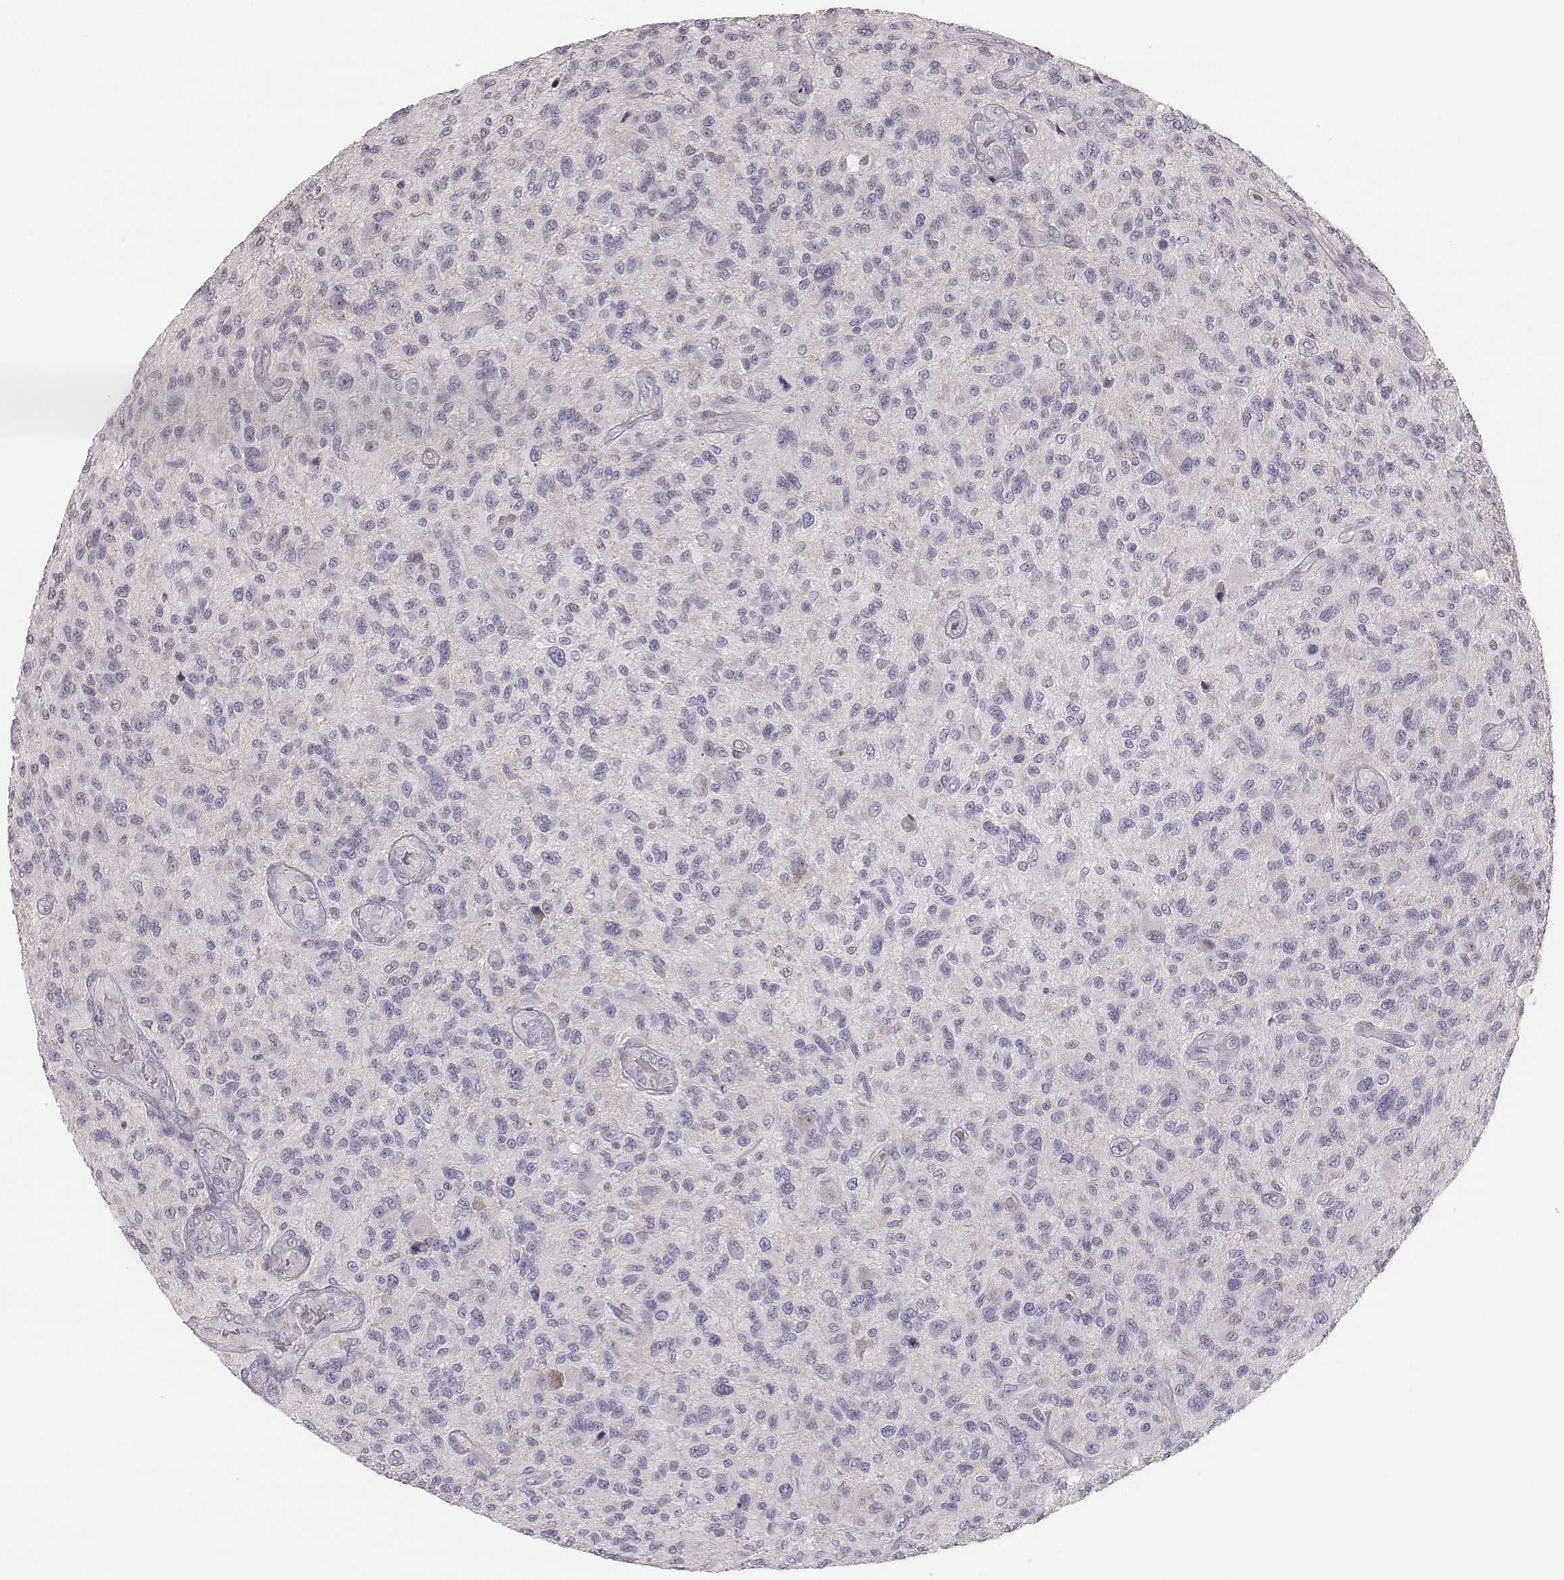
{"staining": {"intensity": "negative", "quantity": "none", "location": "none"}, "tissue": "glioma", "cell_type": "Tumor cells", "image_type": "cancer", "snomed": [{"axis": "morphology", "description": "Glioma, malignant, High grade"}, {"axis": "topography", "description": "Brain"}], "caption": "Histopathology image shows no significant protein positivity in tumor cells of malignant high-grade glioma.", "gene": "TLX3", "patient": {"sex": "male", "age": 47}}